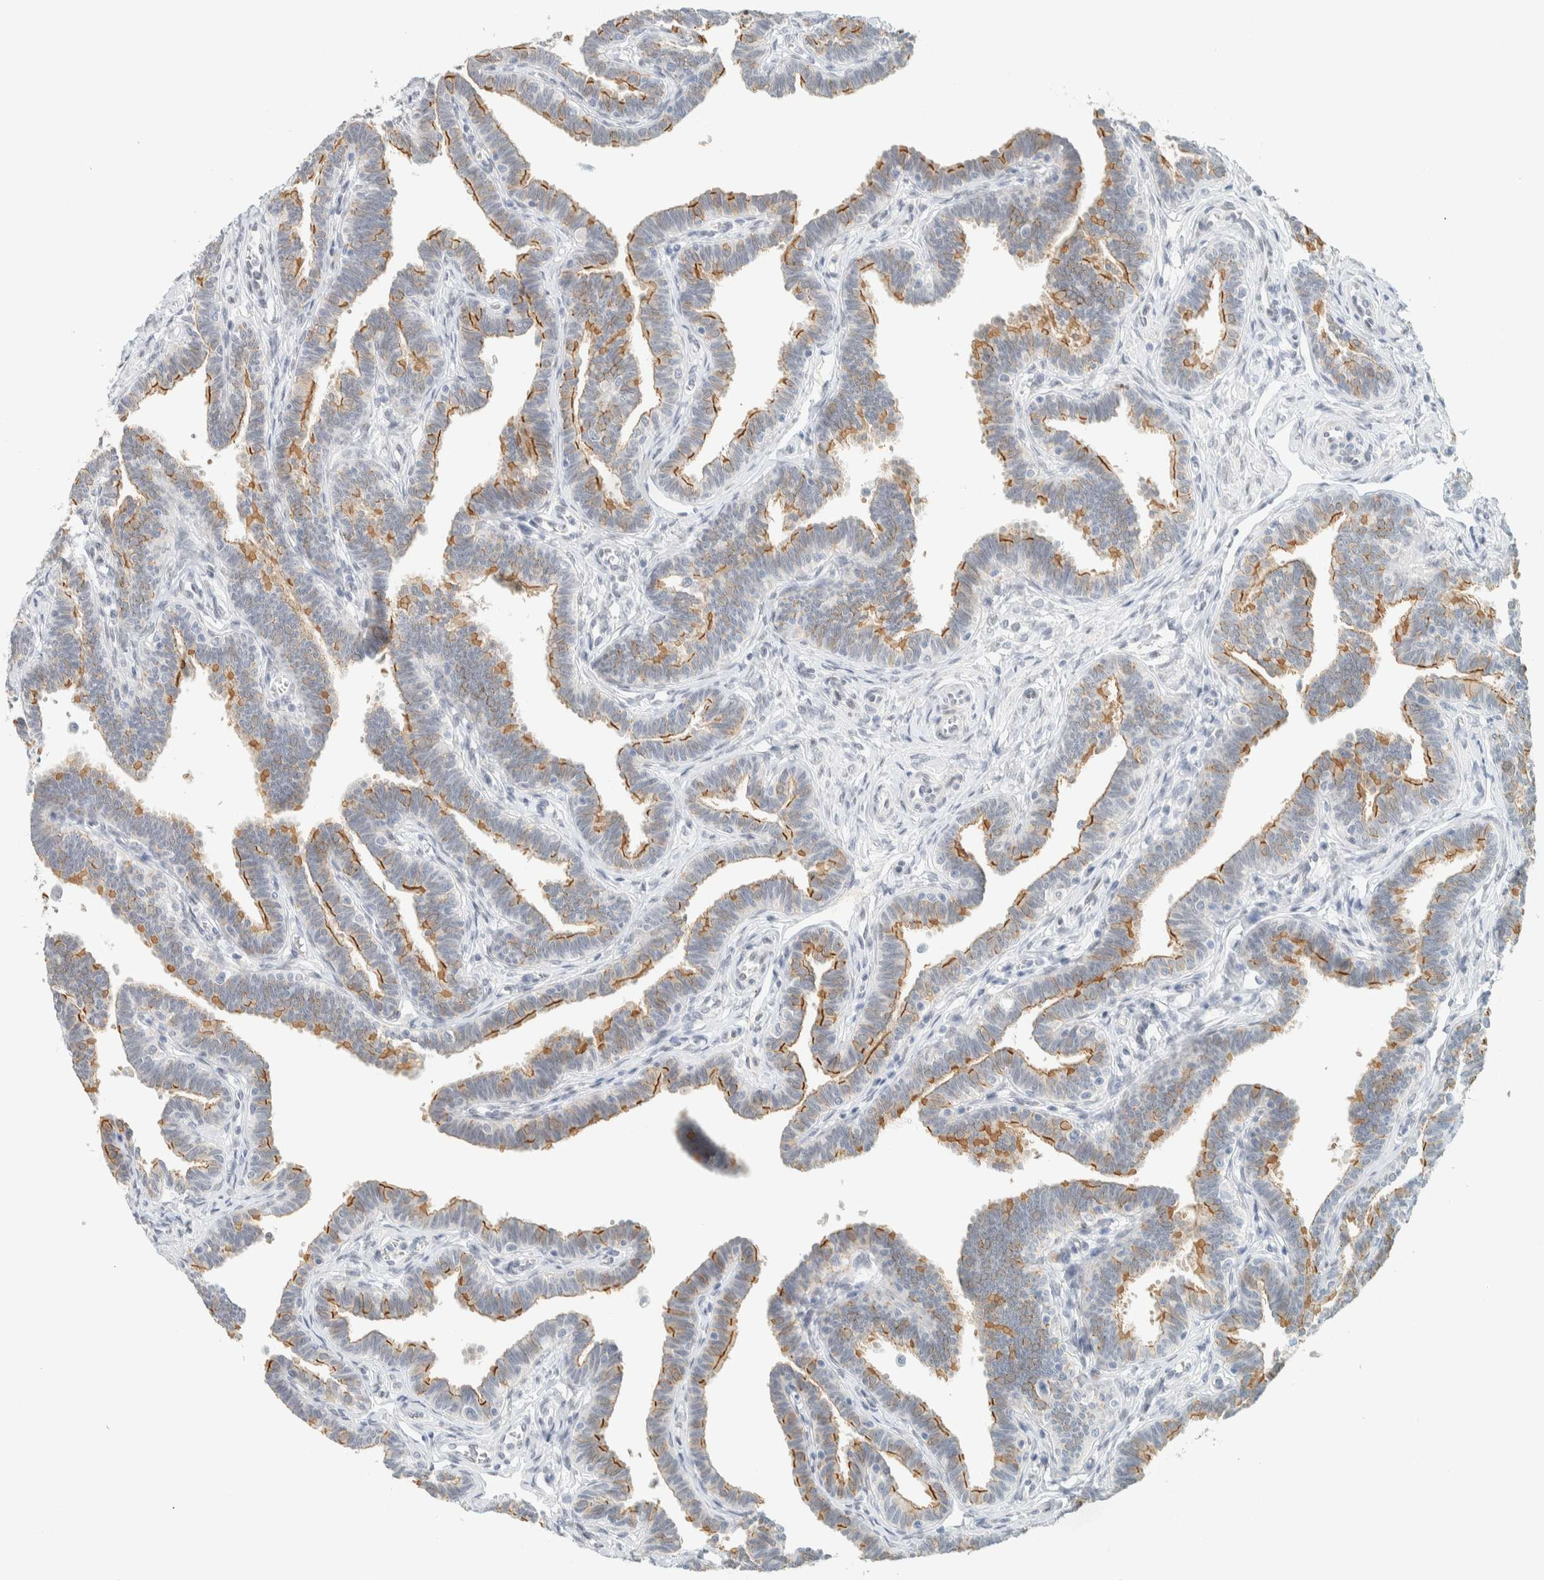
{"staining": {"intensity": "moderate", "quantity": ">75%", "location": "cytoplasmic/membranous"}, "tissue": "fallopian tube", "cell_type": "Glandular cells", "image_type": "normal", "snomed": [{"axis": "morphology", "description": "Normal tissue, NOS"}, {"axis": "topography", "description": "Fallopian tube"}, {"axis": "topography", "description": "Ovary"}], "caption": "Protein staining of normal fallopian tube displays moderate cytoplasmic/membranous positivity in about >75% of glandular cells.", "gene": "C1QTNF12", "patient": {"sex": "female", "age": 23}}